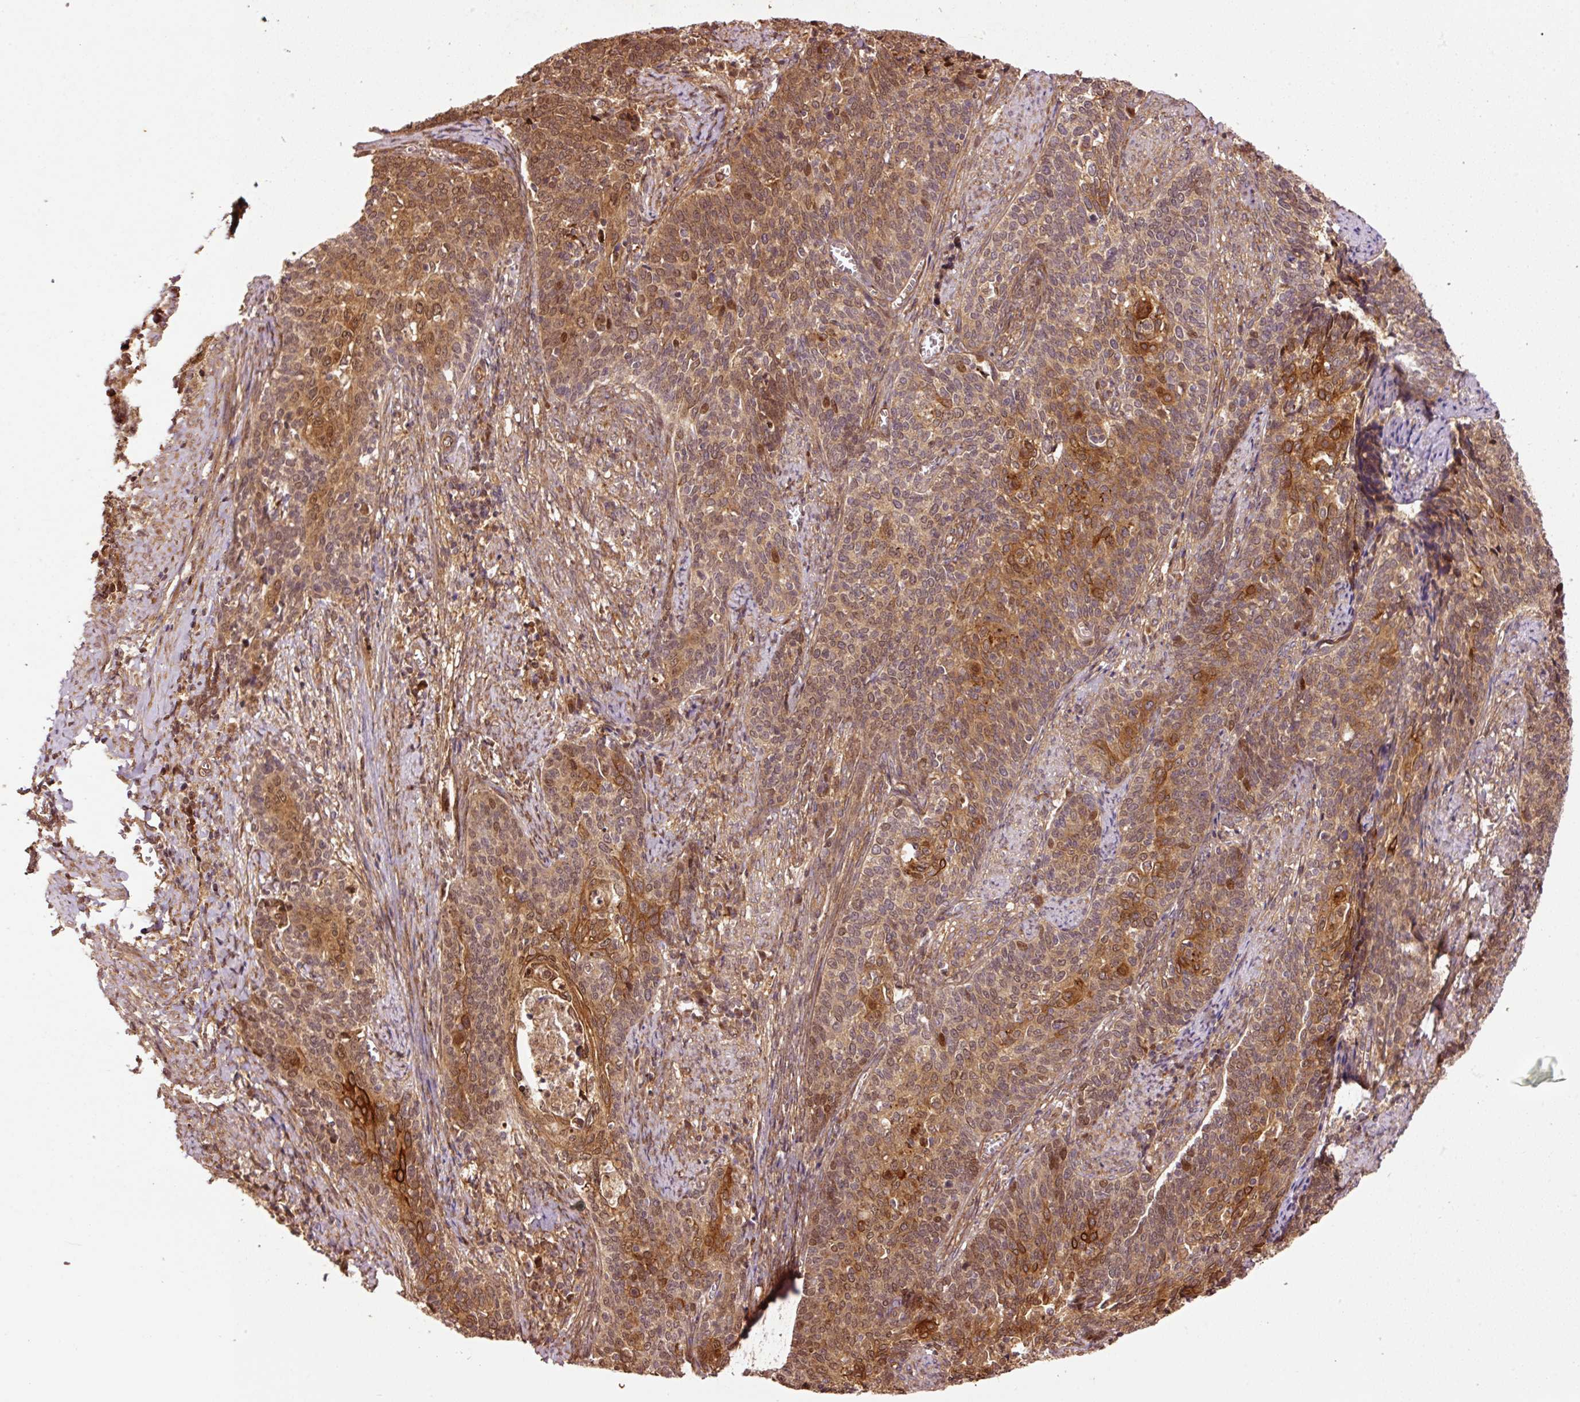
{"staining": {"intensity": "moderate", "quantity": ">75%", "location": "nuclear"}, "tissue": "cervical cancer", "cell_type": "Tumor cells", "image_type": "cancer", "snomed": [{"axis": "morphology", "description": "Squamous cell carcinoma, NOS"}, {"axis": "topography", "description": "Cervix"}], "caption": "The histopathology image demonstrates staining of squamous cell carcinoma (cervical), revealing moderate nuclear protein positivity (brown color) within tumor cells. The protein is stained brown, and the nuclei are stained in blue (DAB IHC with brightfield microscopy, high magnification).", "gene": "OXER1", "patient": {"sex": "female", "age": 39}}